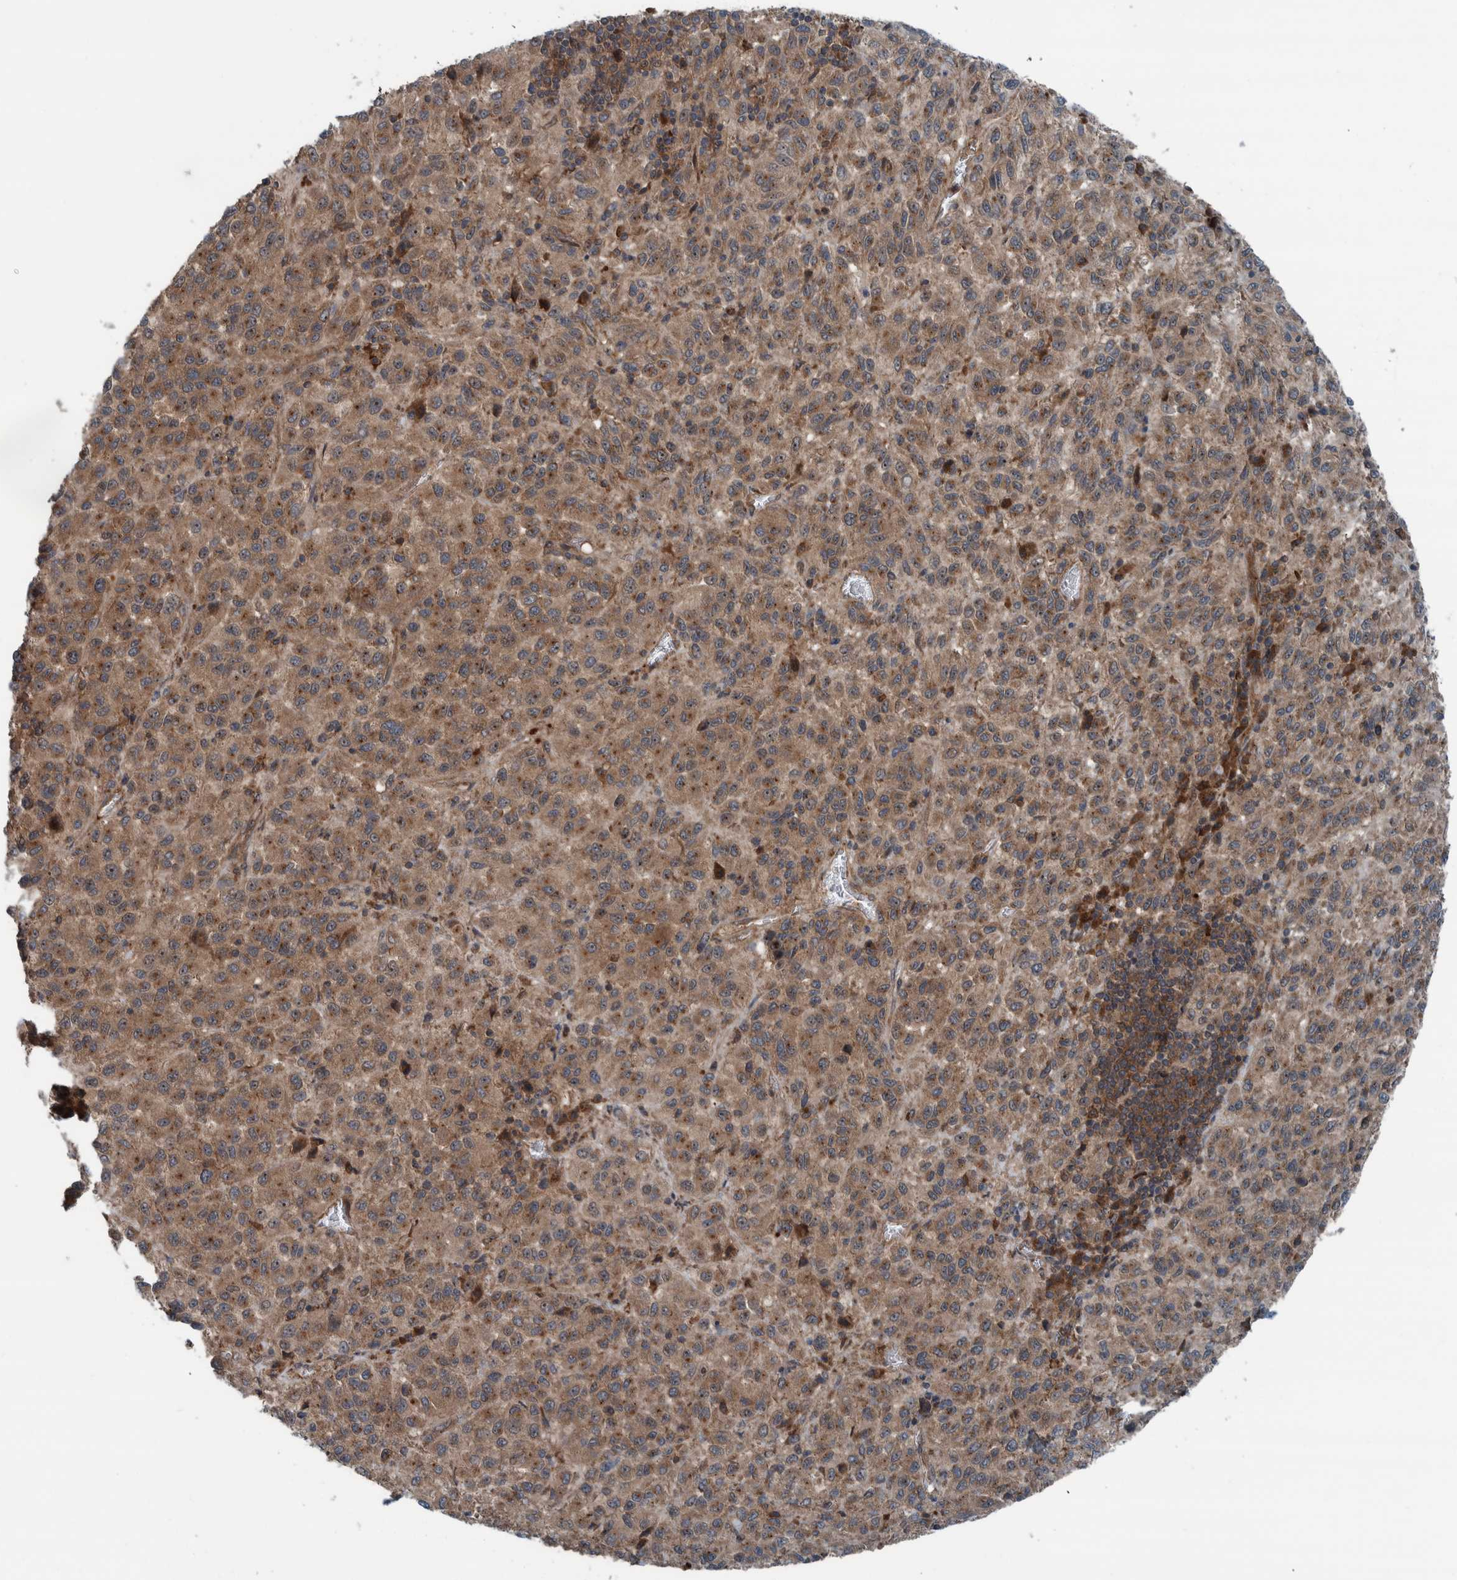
{"staining": {"intensity": "moderate", "quantity": ">75%", "location": "cytoplasmic/membranous"}, "tissue": "skin cancer", "cell_type": "Tumor cells", "image_type": "cancer", "snomed": [{"axis": "morphology", "description": "Squamous cell carcinoma, NOS"}, {"axis": "topography", "description": "Skin"}], "caption": "Protein expression analysis of human skin cancer (squamous cell carcinoma) reveals moderate cytoplasmic/membranous positivity in approximately >75% of tumor cells.", "gene": "CUEDC1", "patient": {"sex": "female", "age": 73}}